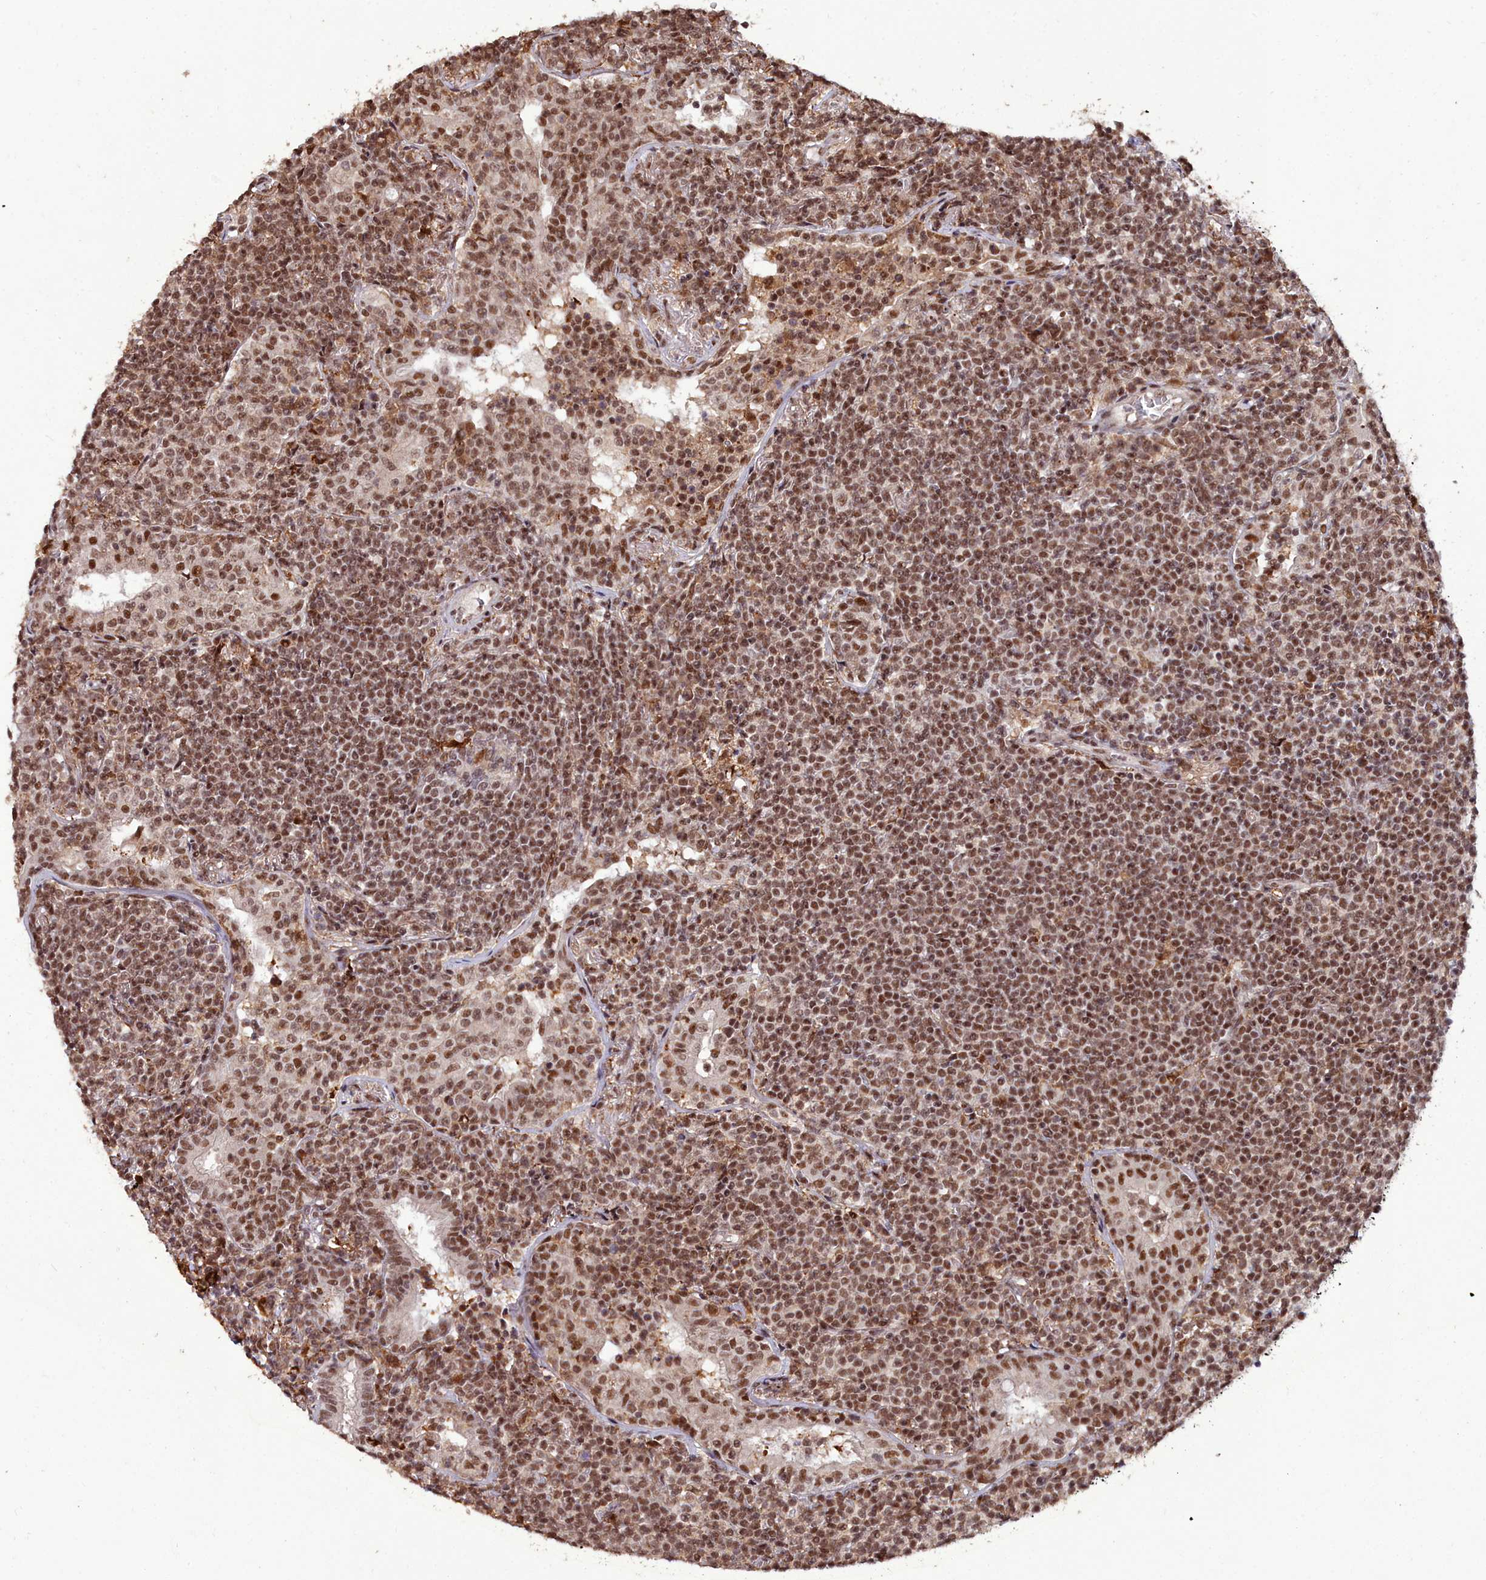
{"staining": {"intensity": "moderate", "quantity": ">75%", "location": "nuclear"}, "tissue": "lymphoma", "cell_type": "Tumor cells", "image_type": "cancer", "snomed": [{"axis": "morphology", "description": "Malignant lymphoma, non-Hodgkin's type, Low grade"}, {"axis": "topography", "description": "Lung"}], "caption": "Approximately >75% of tumor cells in human lymphoma exhibit moderate nuclear protein positivity as visualized by brown immunohistochemical staining.", "gene": "CXXC1", "patient": {"sex": "female", "age": 71}}